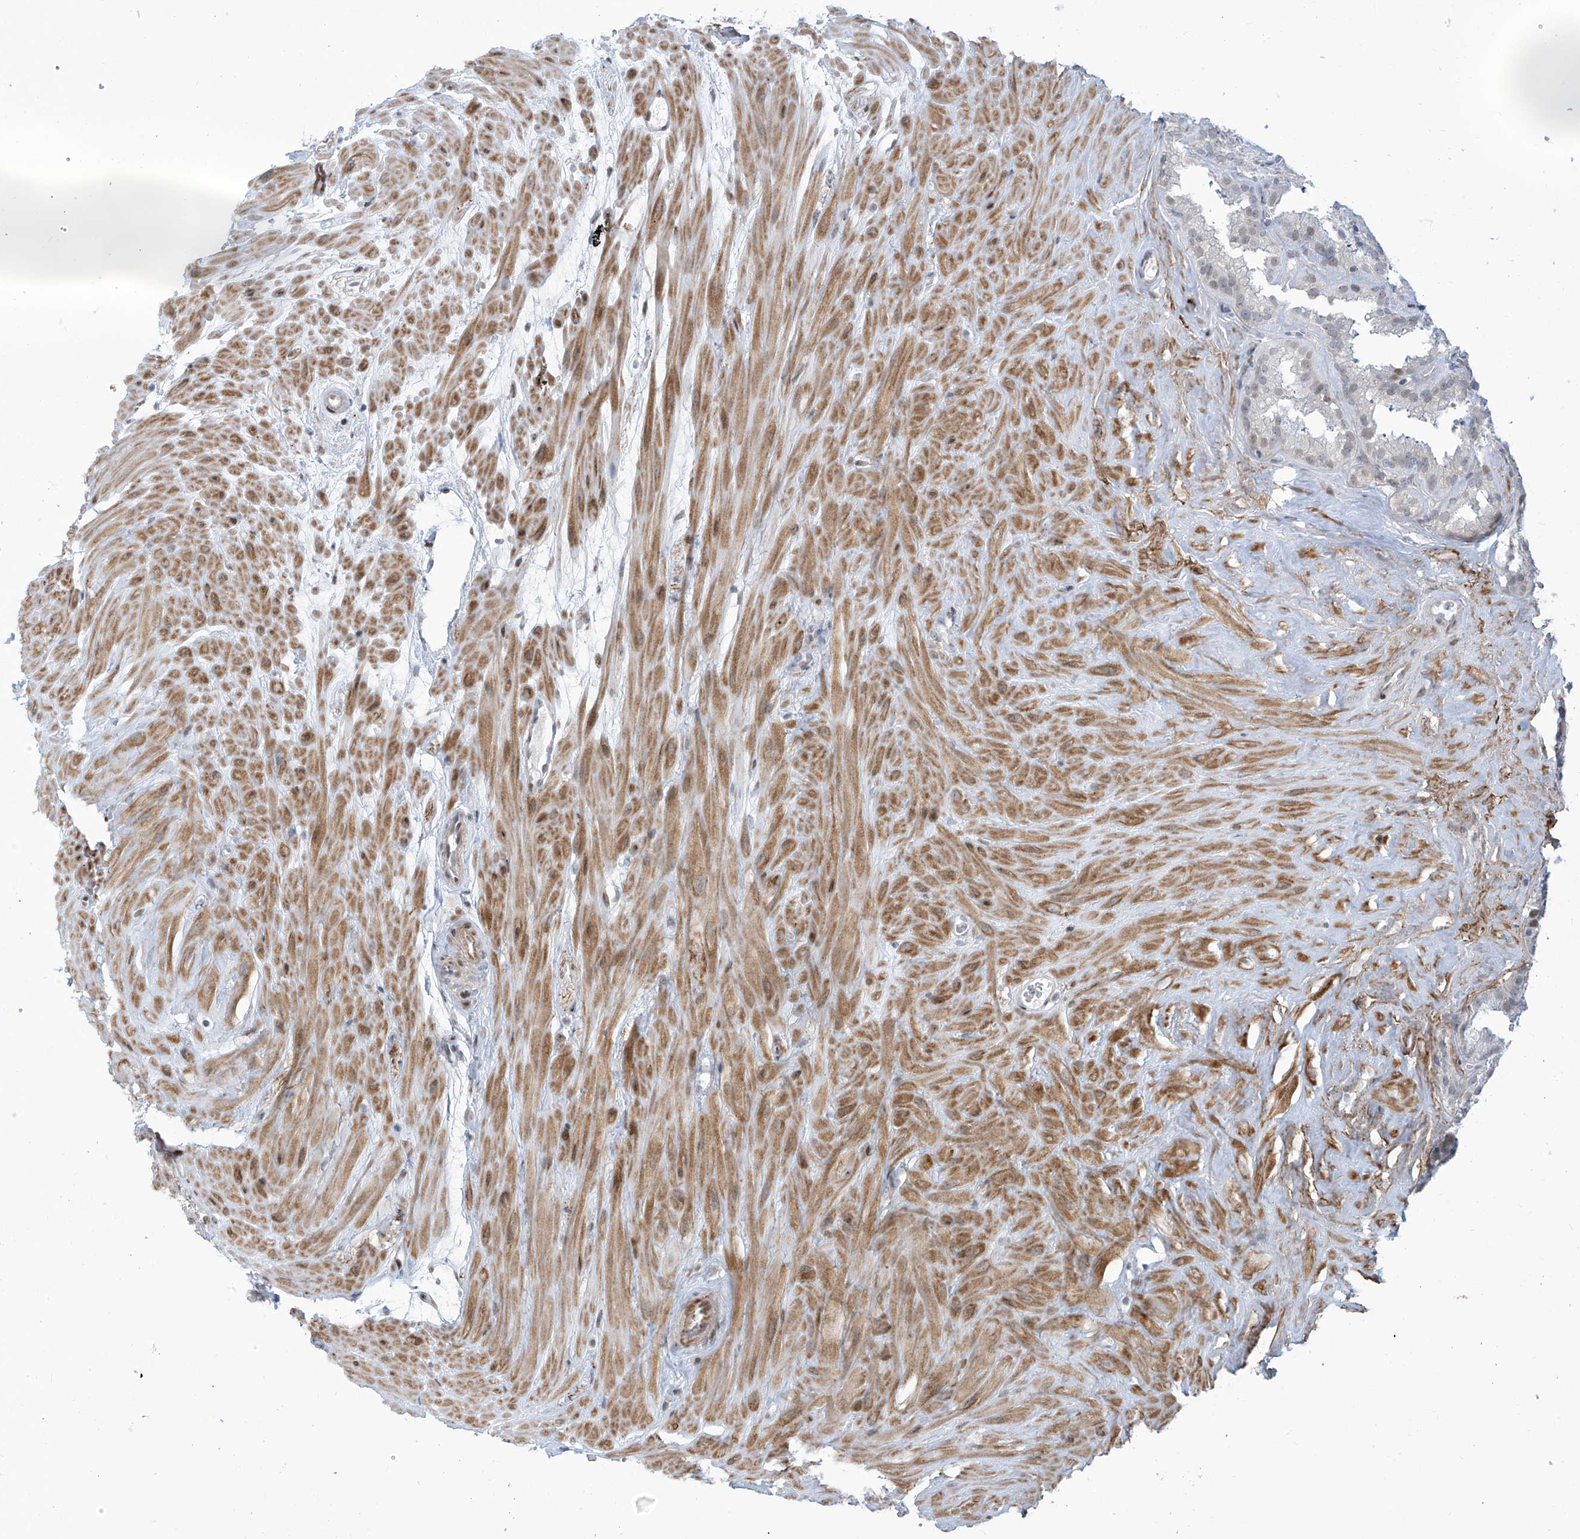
{"staining": {"intensity": "negative", "quantity": "none", "location": "none"}, "tissue": "seminal vesicle", "cell_type": "Glandular cells", "image_type": "normal", "snomed": [{"axis": "morphology", "description": "Normal tissue, NOS"}, {"axis": "topography", "description": "Prostate"}, {"axis": "topography", "description": "Seminal veicle"}], "caption": "Benign seminal vesicle was stained to show a protein in brown. There is no significant expression in glandular cells. (DAB (3,3'-diaminobenzidine) IHC, high magnification).", "gene": "LIN9", "patient": {"sex": "male", "age": 59}}